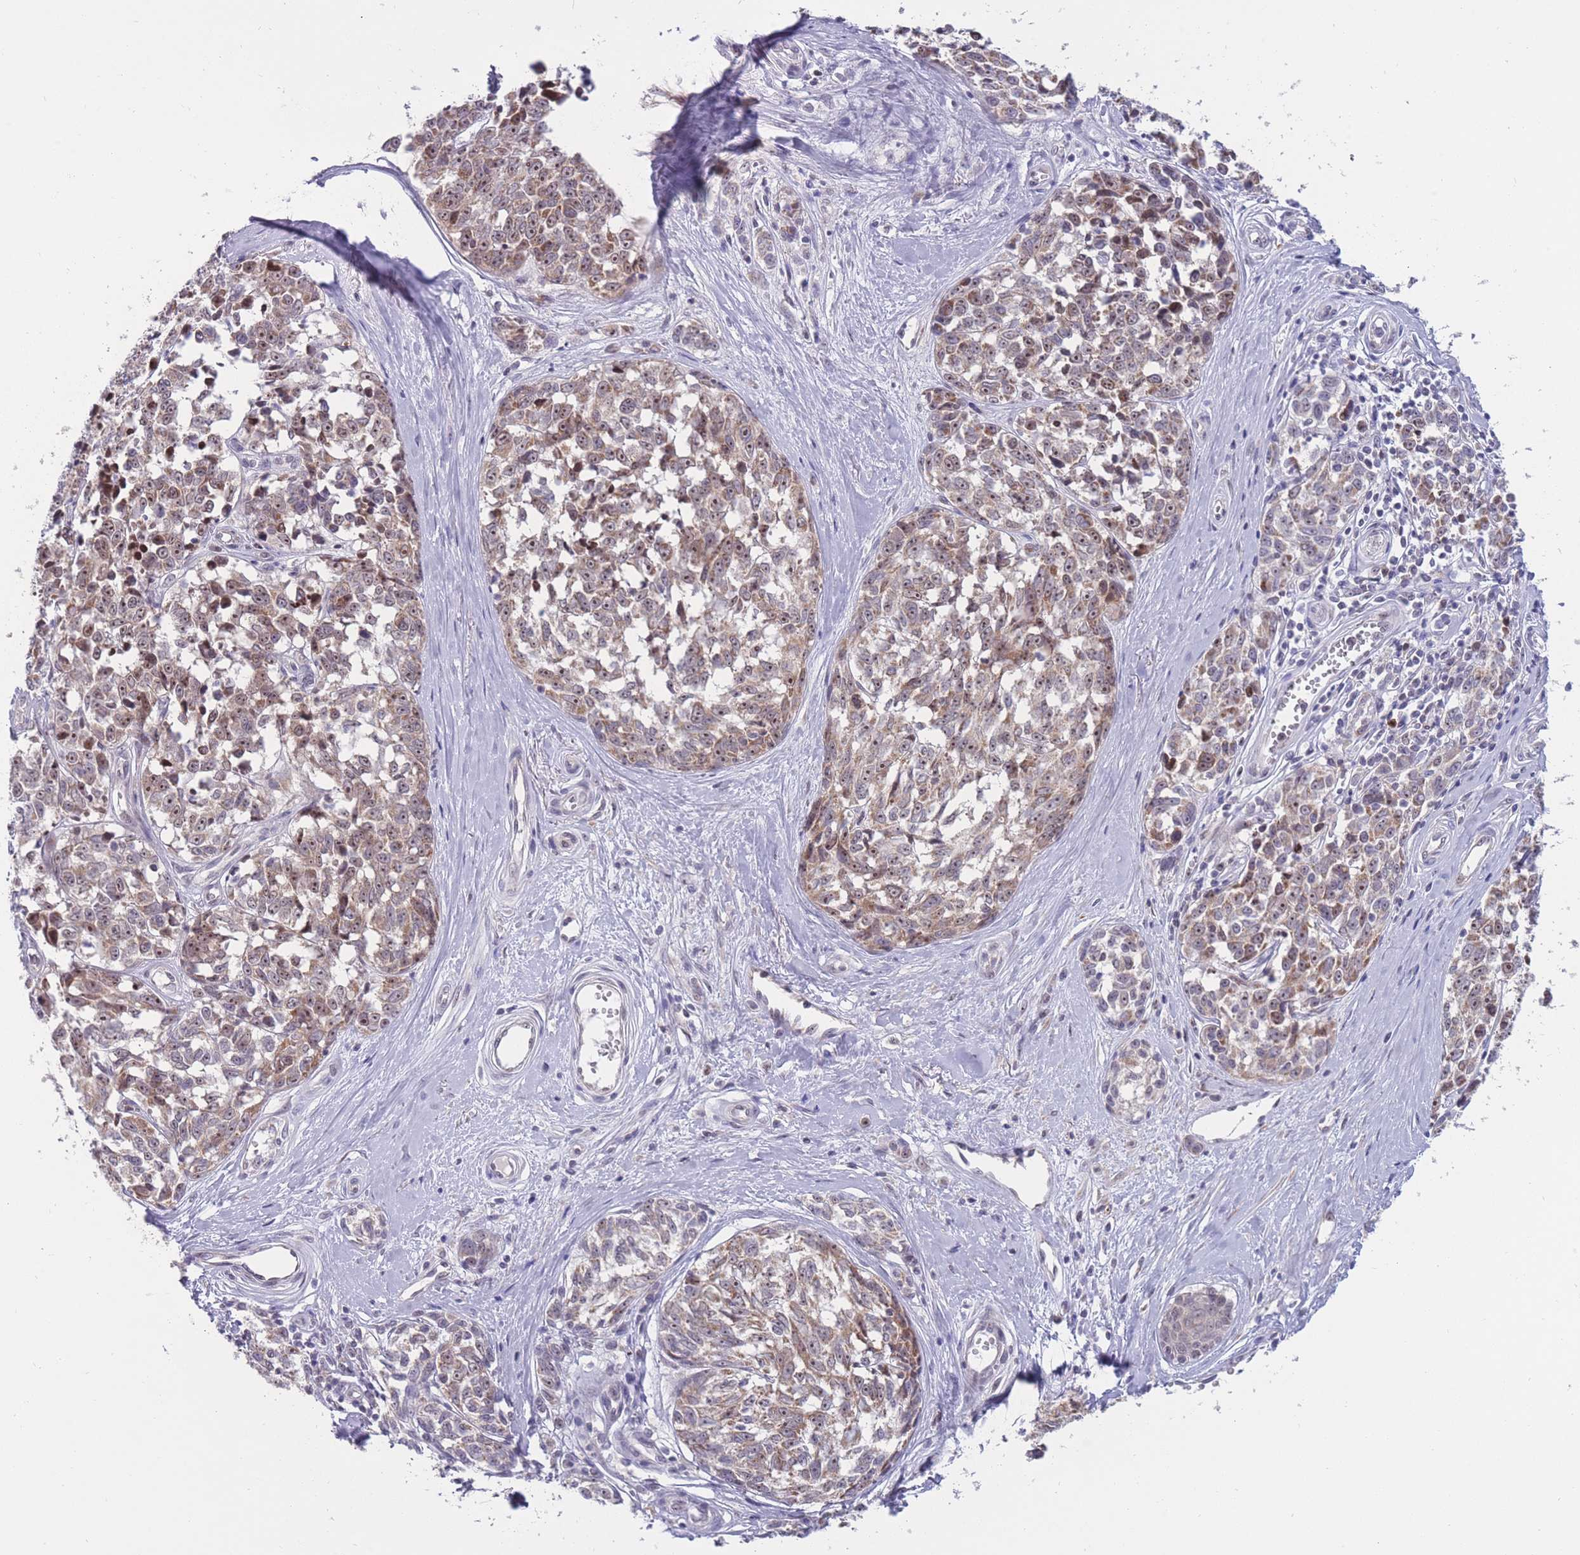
{"staining": {"intensity": "moderate", "quantity": "25%-75%", "location": "cytoplasmic/membranous,nuclear"}, "tissue": "melanoma", "cell_type": "Tumor cells", "image_type": "cancer", "snomed": [{"axis": "morphology", "description": "Normal tissue, NOS"}, {"axis": "morphology", "description": "Malignant melanoma, NOS"}, {"axis": "topography", "description": "Skin"}], "caption": "A high-resolution image shows immunohistochemistry (IHC) staining of melanoma, which shows moderate cytoplasmic/membranous and nuclear staining in about 25%-75% of tumor cells.", "gene": "MCIDAS", "patient": {"sex": "female", "age": 64}}